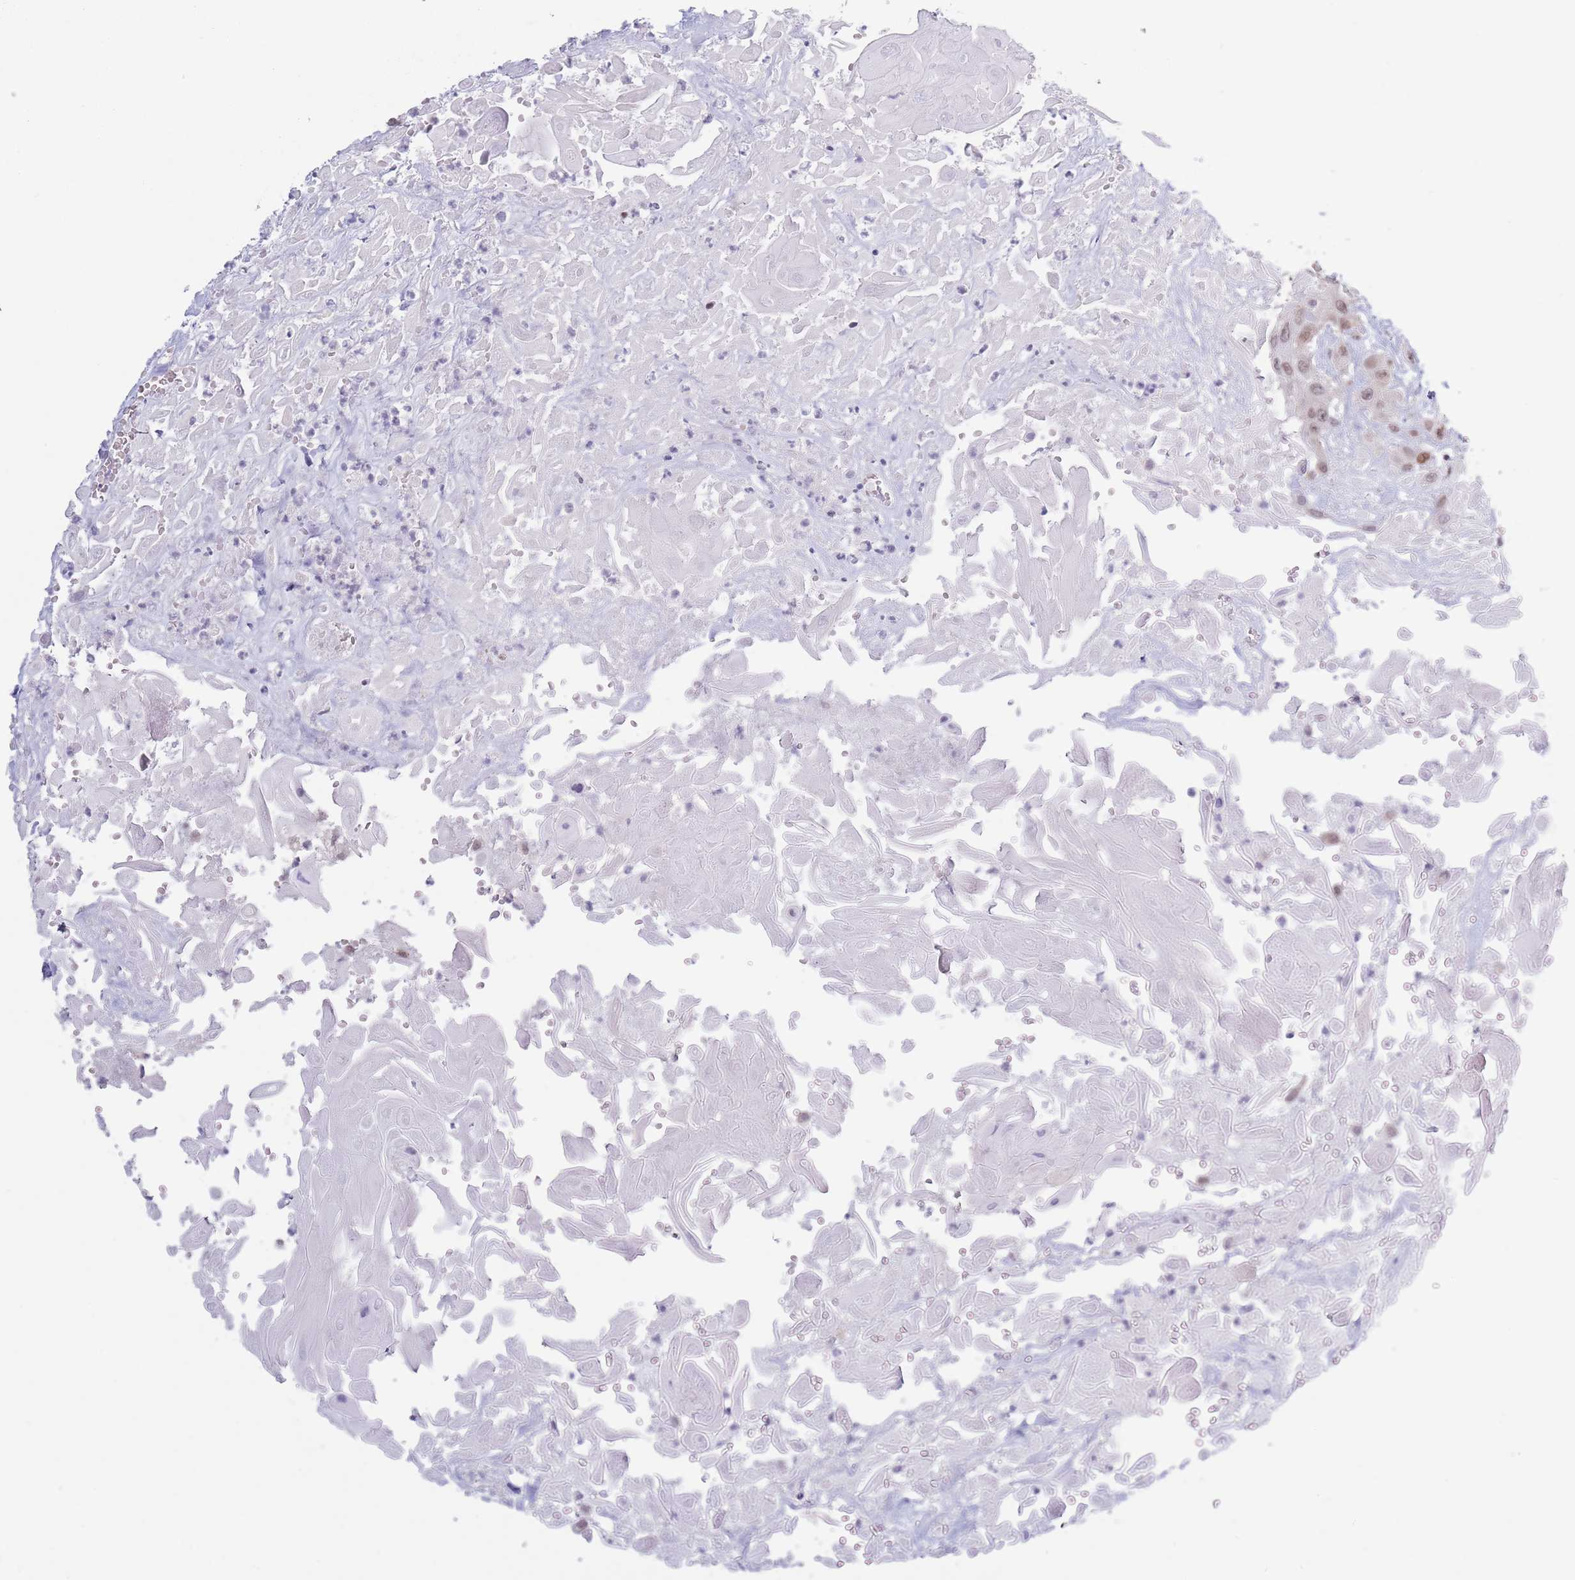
{"staining": {"intensity": "moderate", "quantity": ">75%", "location": "nuclear"}, "tissue": "head and neck cancer", "cell_type": "Tumor cells", "image_type": "cancer", "snomed": [{"axis": "morphology", "description": "Squamous cell carcinoma, NOS"}, {"axis": "topography", "description": "Head-Neck"}], "caption": "Immunohistochemical staining of human head and neck cancer exhibits medium levels of moderate nuclear protein expression in approximately >75% of tumor cells.", "gene": "MRPL34", "patient": {"sex": "male", "age": 81}}